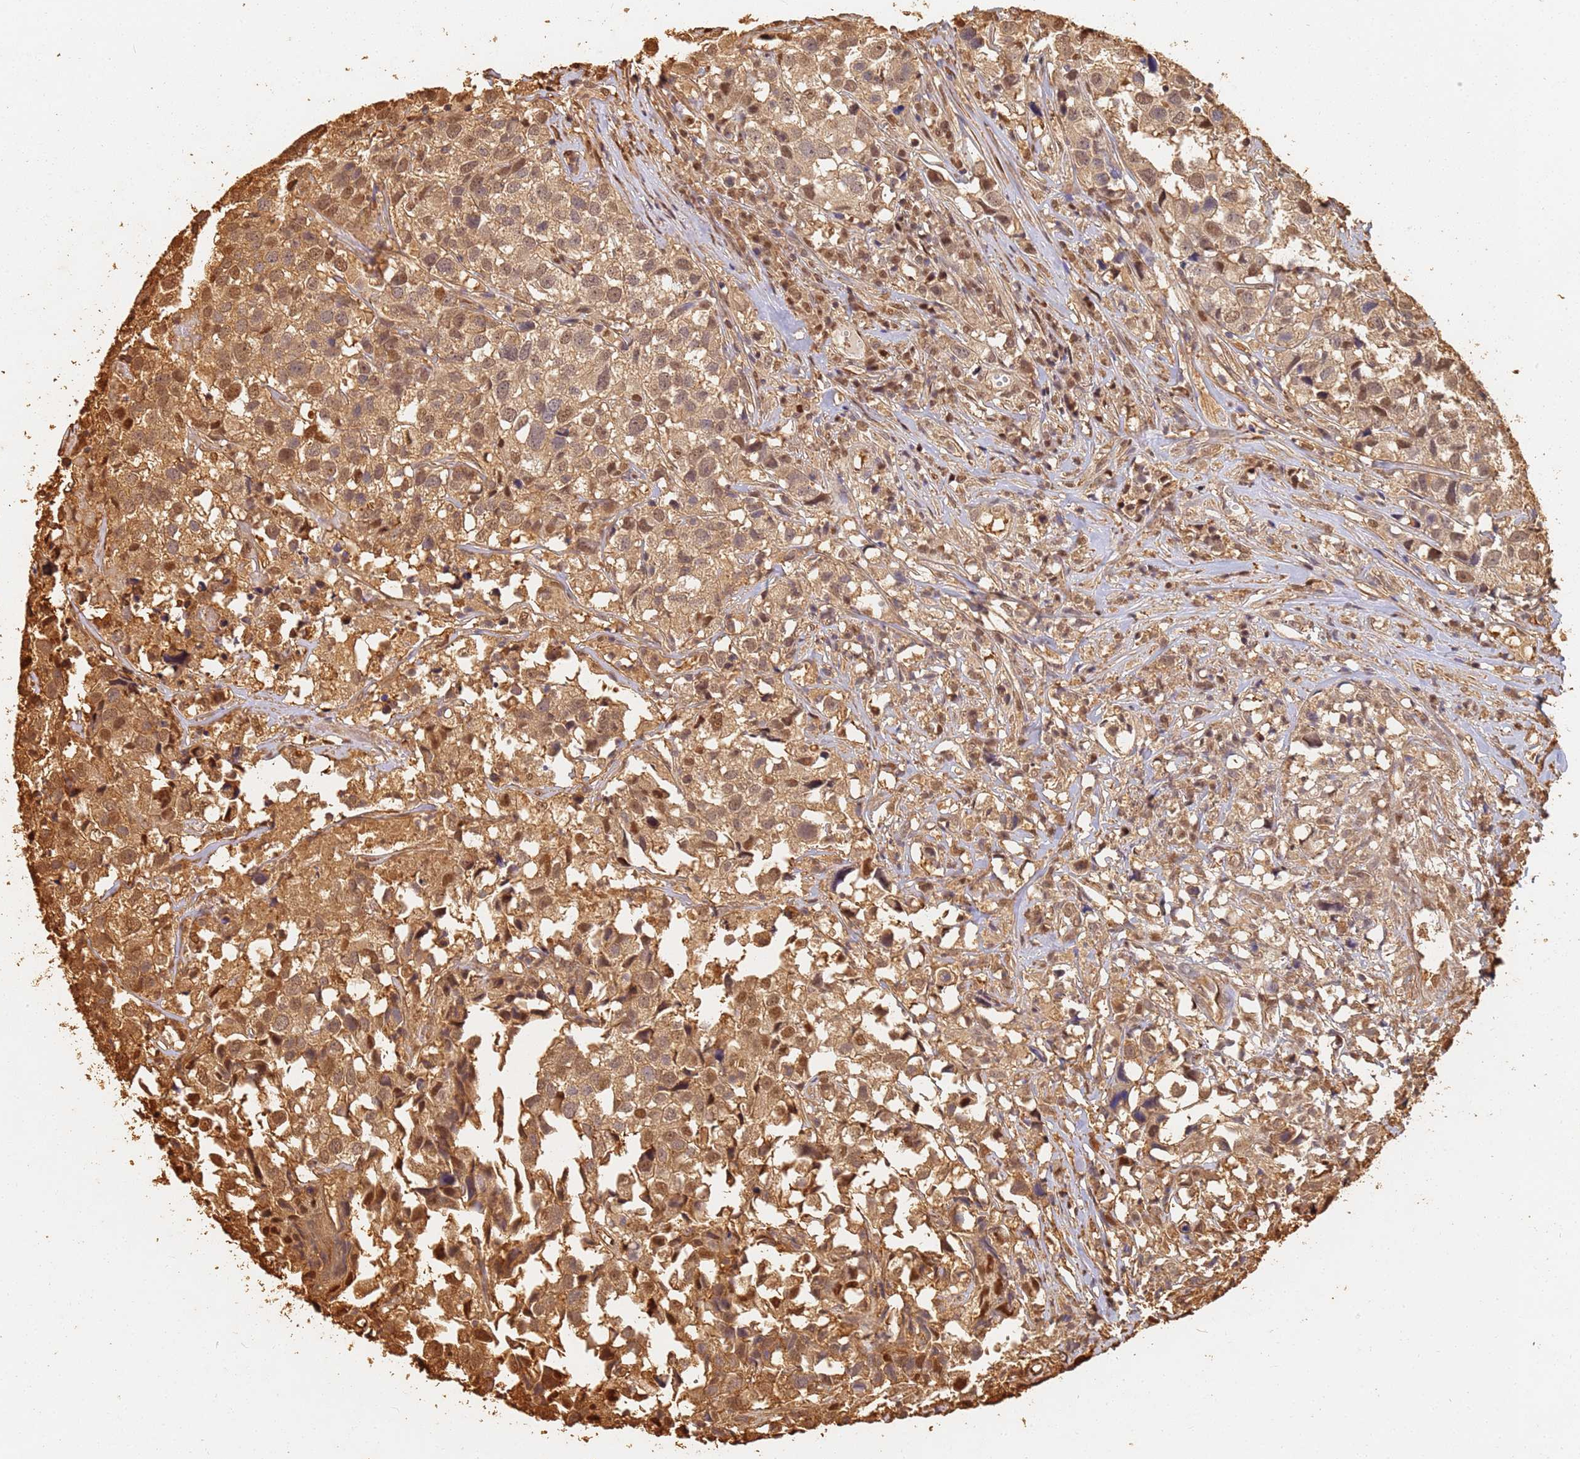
{"staining": {"intensity": "moderate", "quantity": "25%-75%", "location": "cytoplasmic/membranous,nuclear"}, "tissue": "urothelial cancer", "cell_type": "Tumor cells", "image_type": "cancer", "snomed": [{"axis": "morphology", "description": "Urothelial carcinoma, High grade"}, {"axis": "topography", "description": "Urinary bladder"}], "caption": "Urothelial carcinoma (high-grade) tissue demonstrates moderate cytoplasmic/membranous and nuclear staining in approximately 25%-75% of tumor cells, visualized by immunohistochemistry.", "gene": "JAK2", "patient": {"sex": "female", "age": 75}}